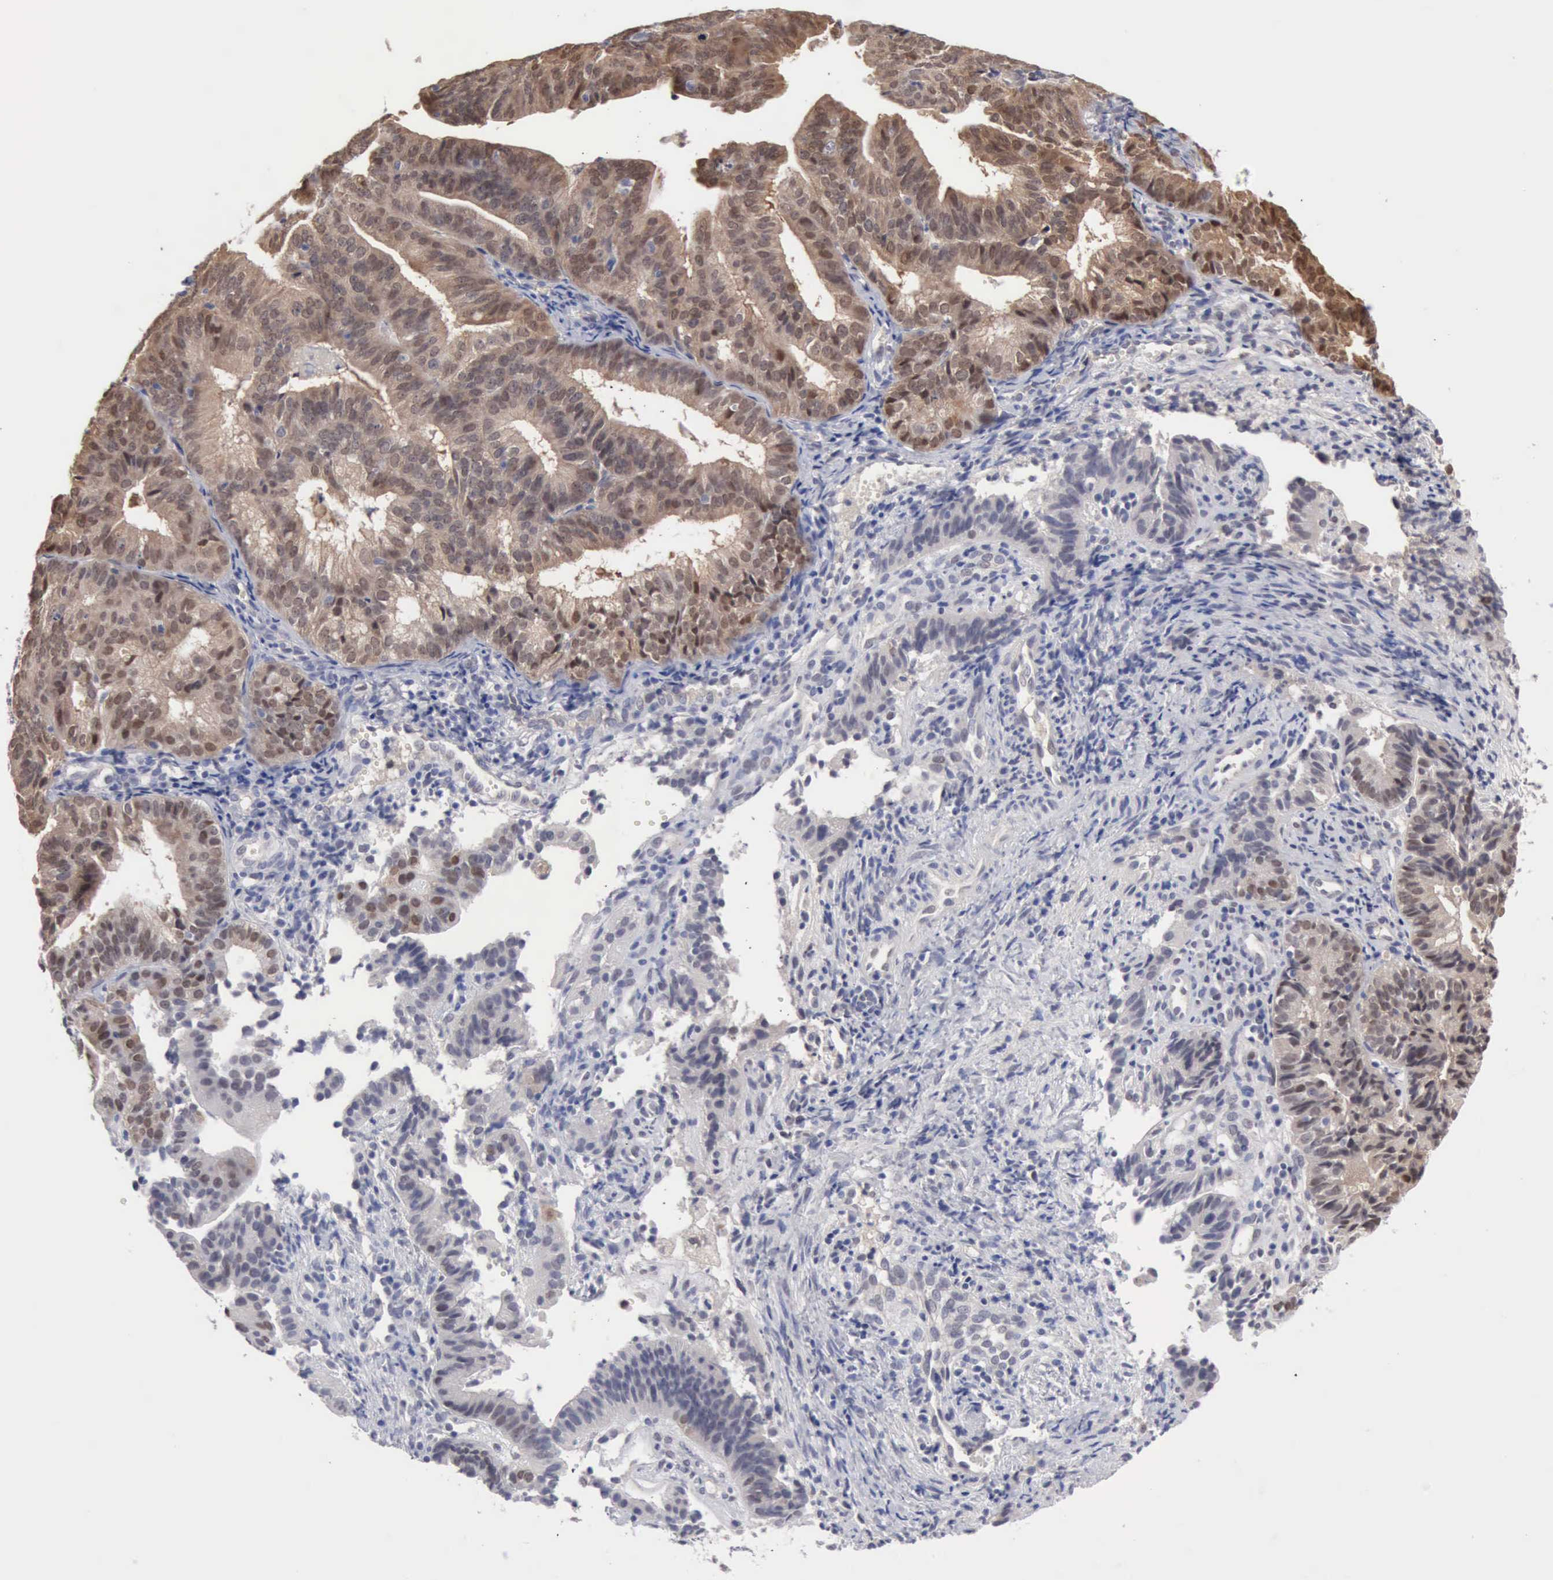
{"staining": {"intensity": "moderate", "quantity": "25%-75%", "location": "cytoplasmic/membranous,nuclear"}, "tissue": "cervical cancer", "cell_type": "Tumor cells", "image_type": "cancer", "snomed": [{"axis": "morphology", "description": "Adenocarcinoma, NOS"}, {"axis": "topography", "description": "Cervix"}], "caption": "About 25%-75% of tumor cells in human cervical cancer demonstrate moderate cytoplasmic/membranous and nuclear protein expression as visualized by brown immunohistochemical staining.", "gene": "PTGR2", "patient": {"sex": "female", "age": 60}}